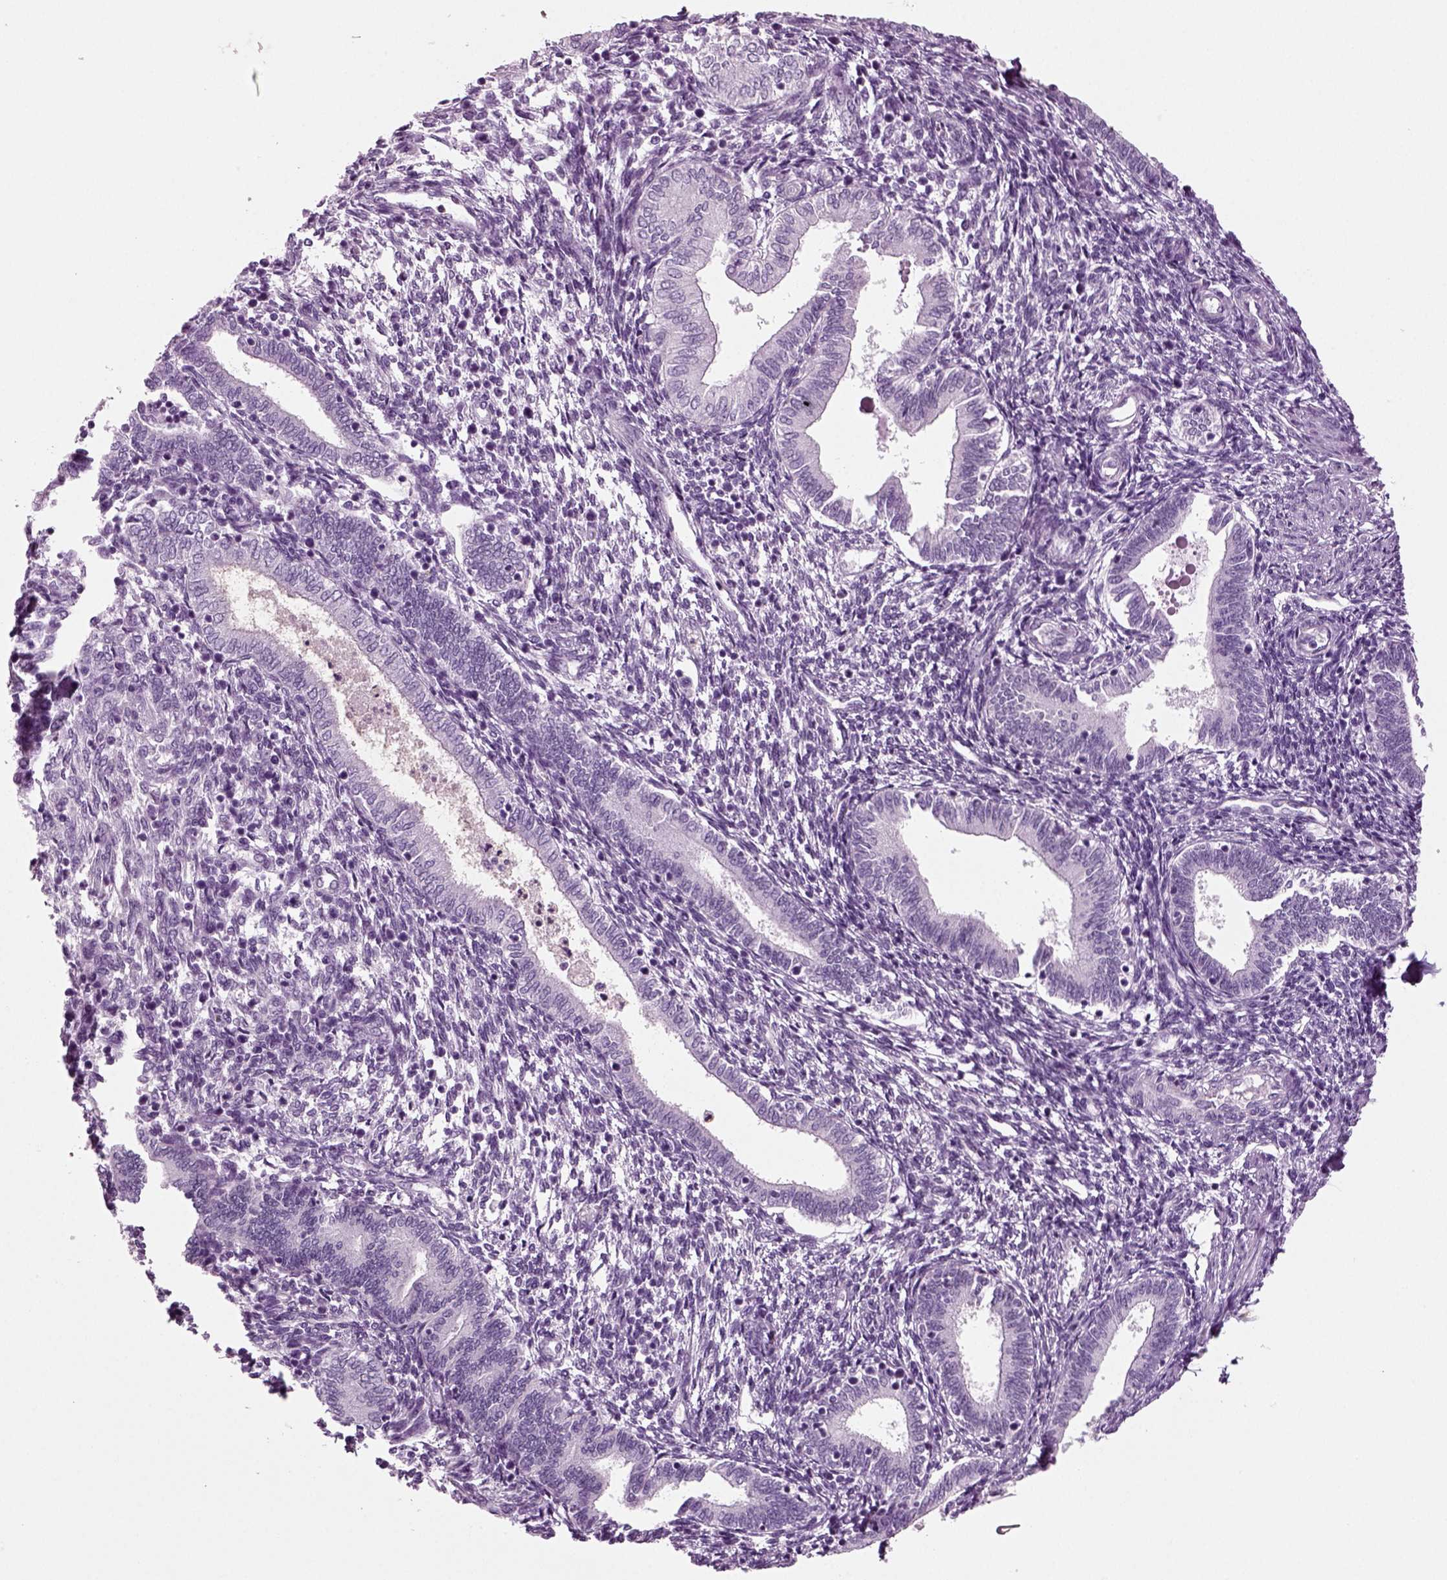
{"staining": {"intensity": "negative", "quantity": "none", "location": "none"}, "tissue": "endometrium", "cell_type": "Cells in endometrial stroma", "image_type": "normal", "snomed": [{"axis": "morphology", "description": "Normal tissue, NOS"}, {"axis": "topography", "description": "Endometrium"}], "caption": "An immunohistochemistry photomicrograph of normal endometrium is shown. There is no staining in cells in endometrial stroma of endometrium. (Stains: DAB immunohistochemistry with hematoxylin counter stain, Microscopy: brightfield microscopy at high magnification).", "gene": "CRABP1", "patient": {"sex": "female", "age": 42}}